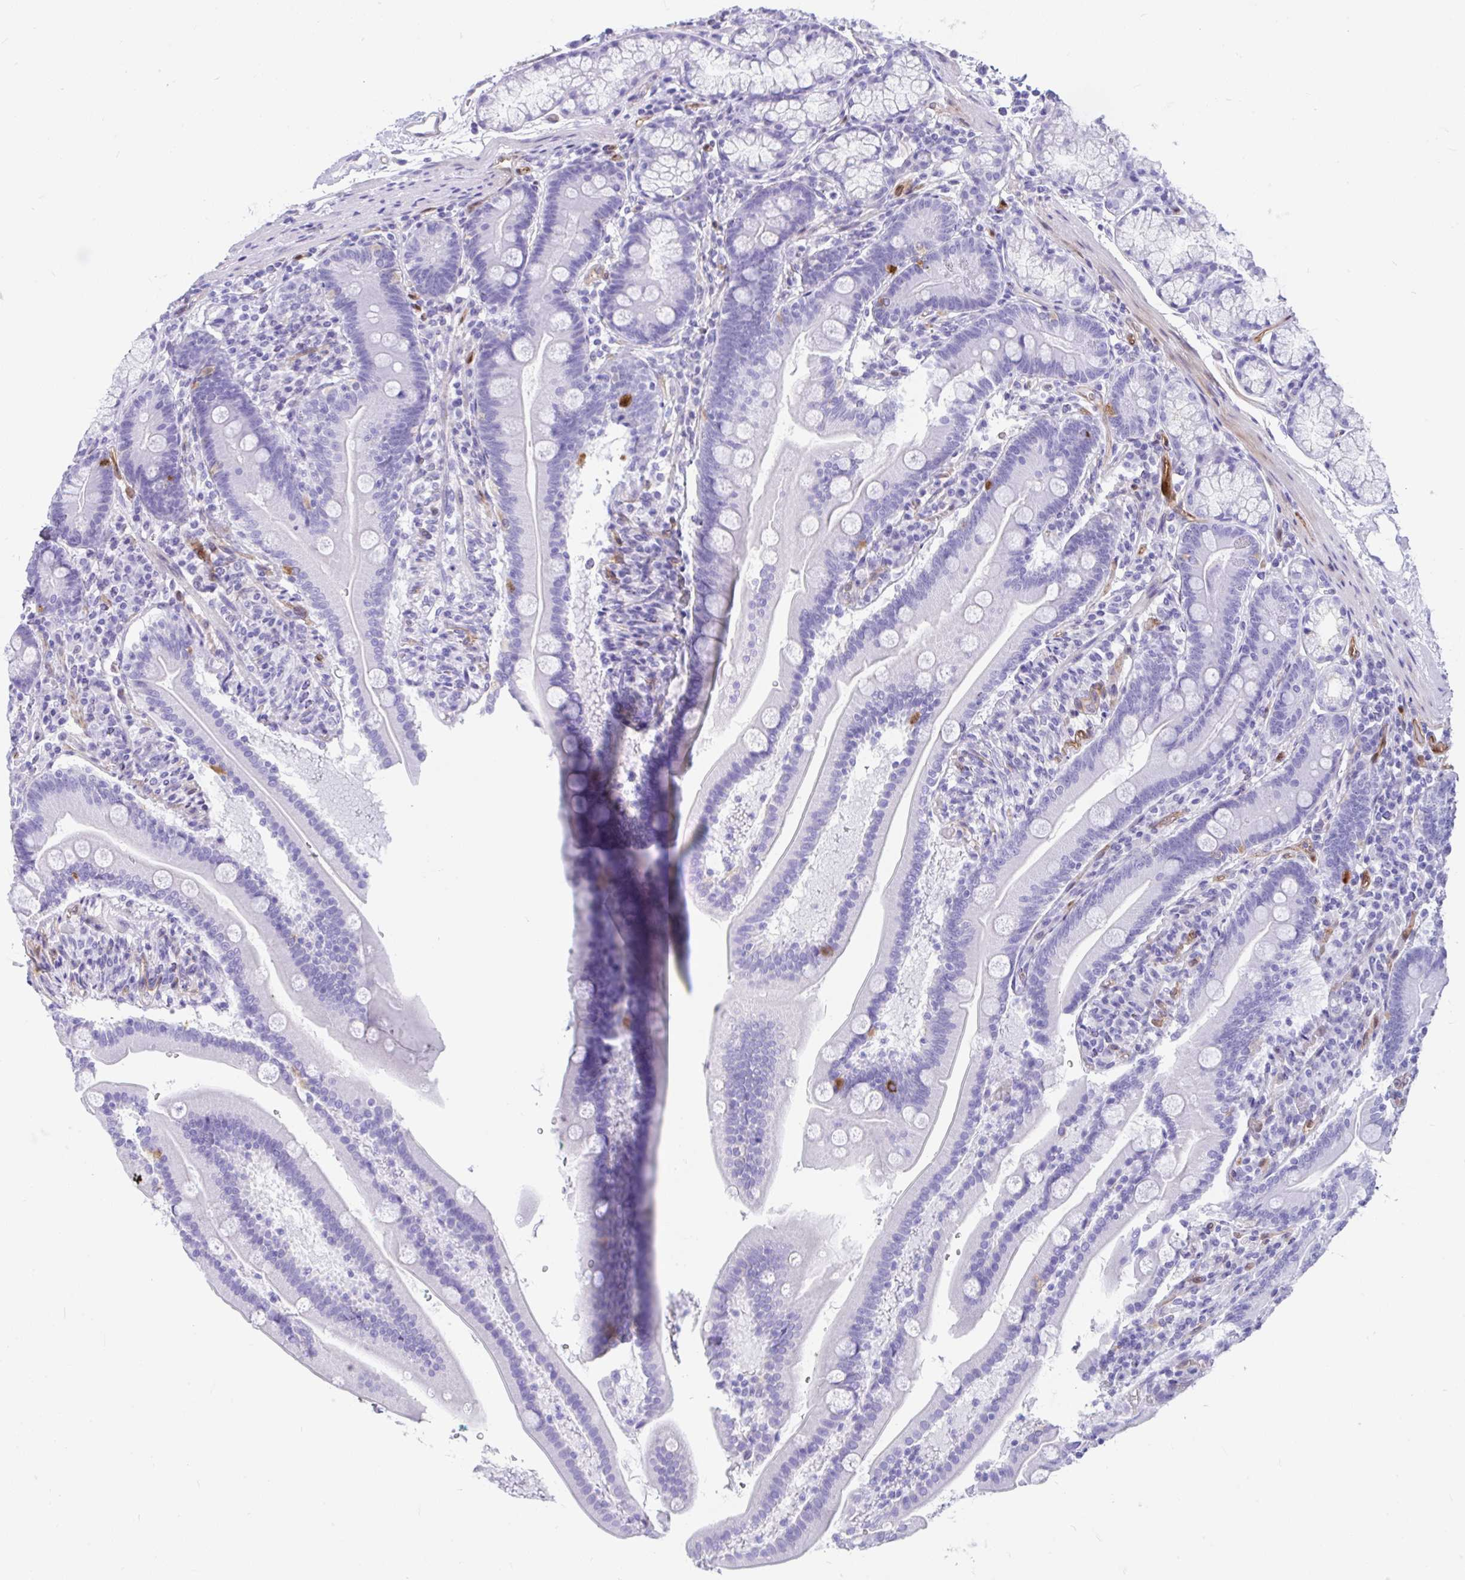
{"staining": {"intensity": "negative", "quantity": "none", "location": "none"}, "tissue": "duodenum", "cell_type": "Glandular cells", "image_type": "normal", "snomed": [{"axis": "morphology", "description": "Normal tissue, NOS"}, {"axis": "topography", "description": "Duodenum"}], "caption": "DAB immunohistochemical staining of benign human duodenum exhibits no significant expression in glandular cells.", "gene": "FAM107A", "patient": {"sex": "female", "age": 67}}